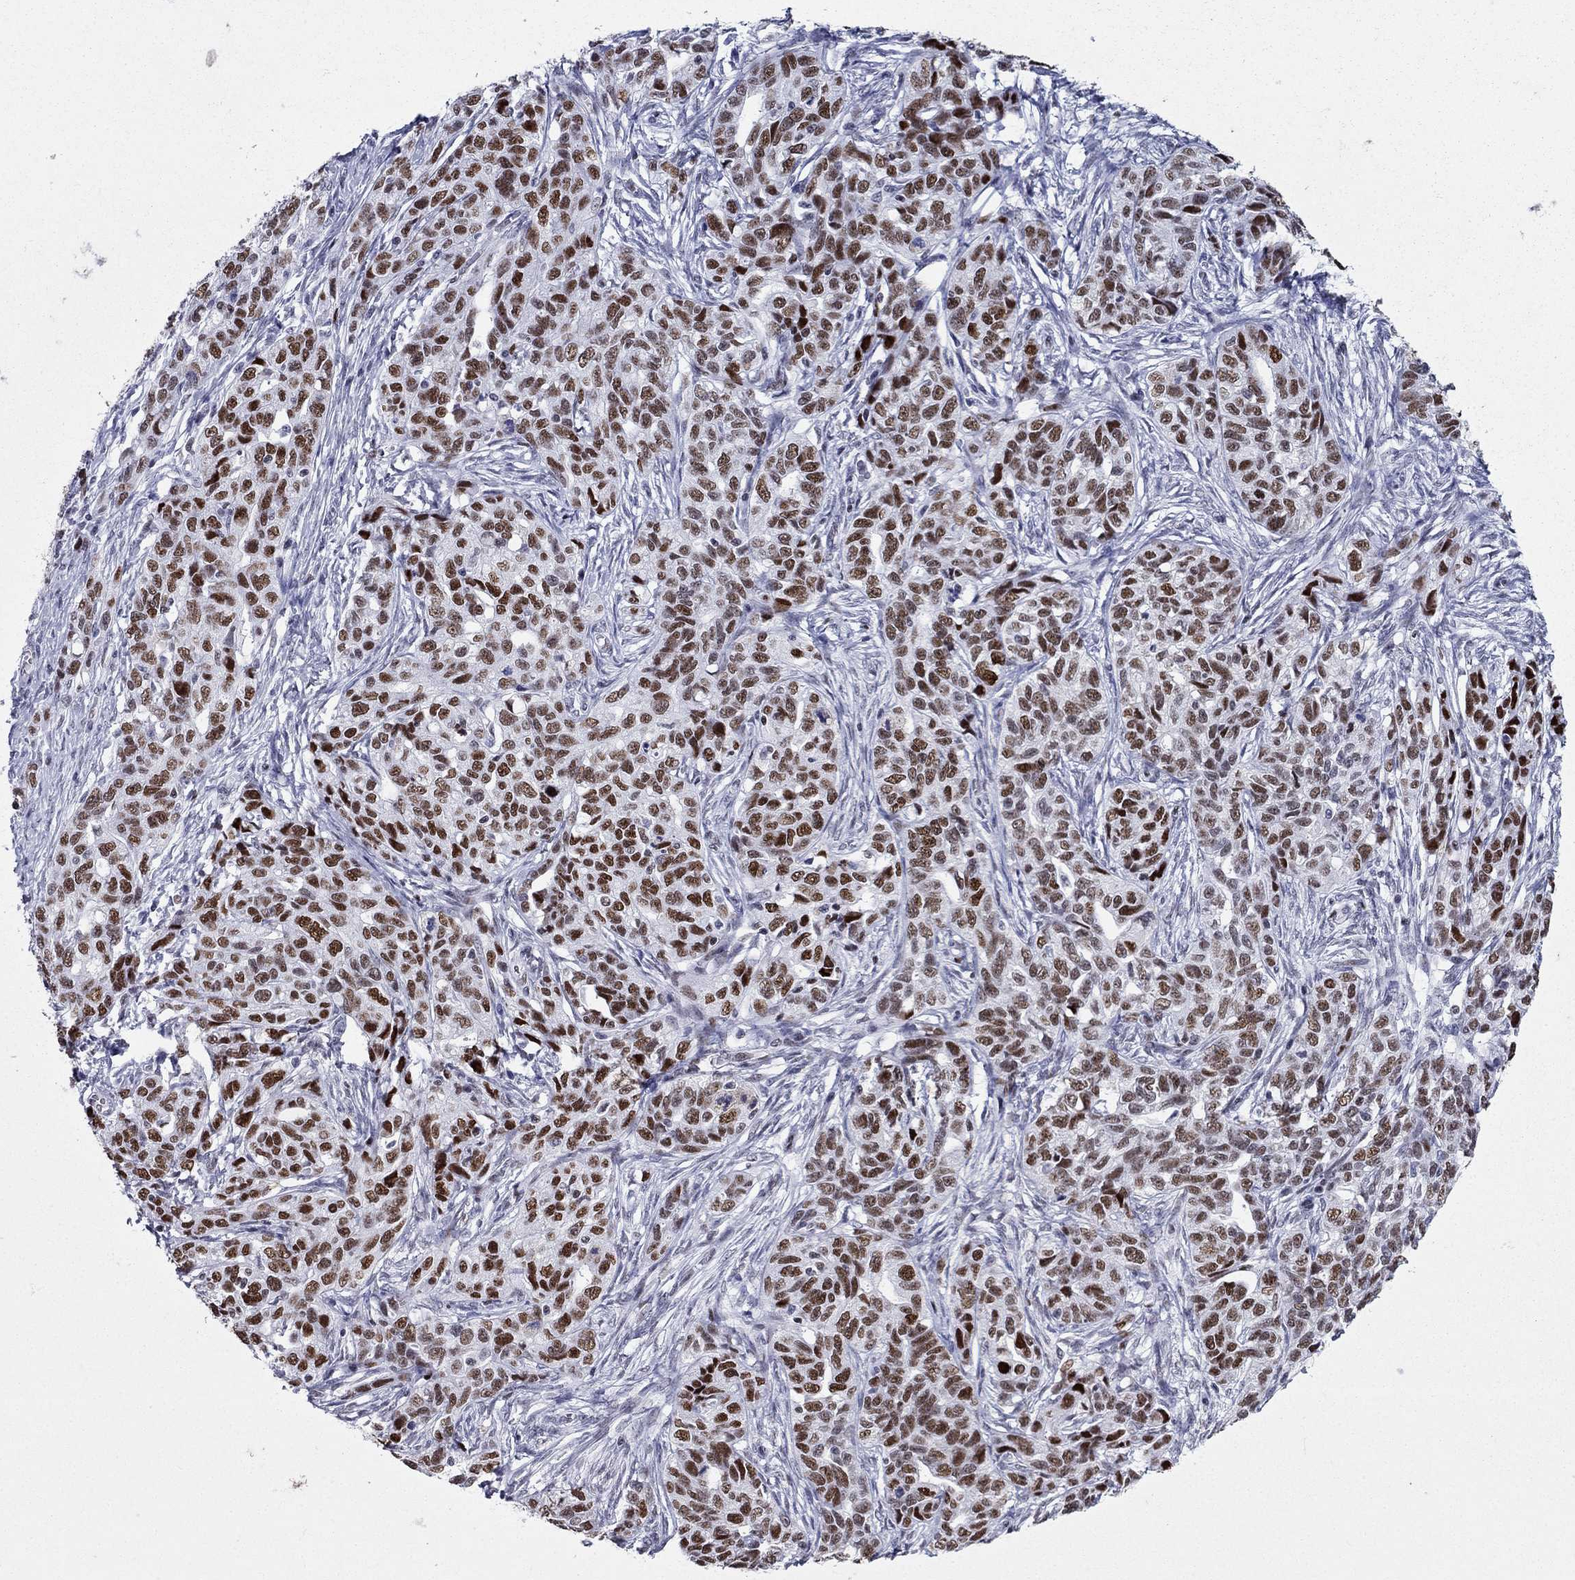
{"staining": {"intensity": "strong", "quantity": ">75%", "location": "nuclear"}, "tissue": "ovarian cancer", "cell_type": "Tumor cells", "image_type": "cancer", "snomed": [{"axis": "morphology", "description": "Cystadenocarcinoma, serous, NOS"}, {"axis": "topography", "description": "Ovary"}], "caption": "Immunohistochemistry (IHC) (DAB (3,3'-diaminobenzidine)) staining of human ovarian cancer shows strong nuclear protein staining in about >75% of tumor cells. (IHC, brightfield microscopy, high magnification).", "gene": "PPM1G", "patient": {"sex": "female", "age": 71}}